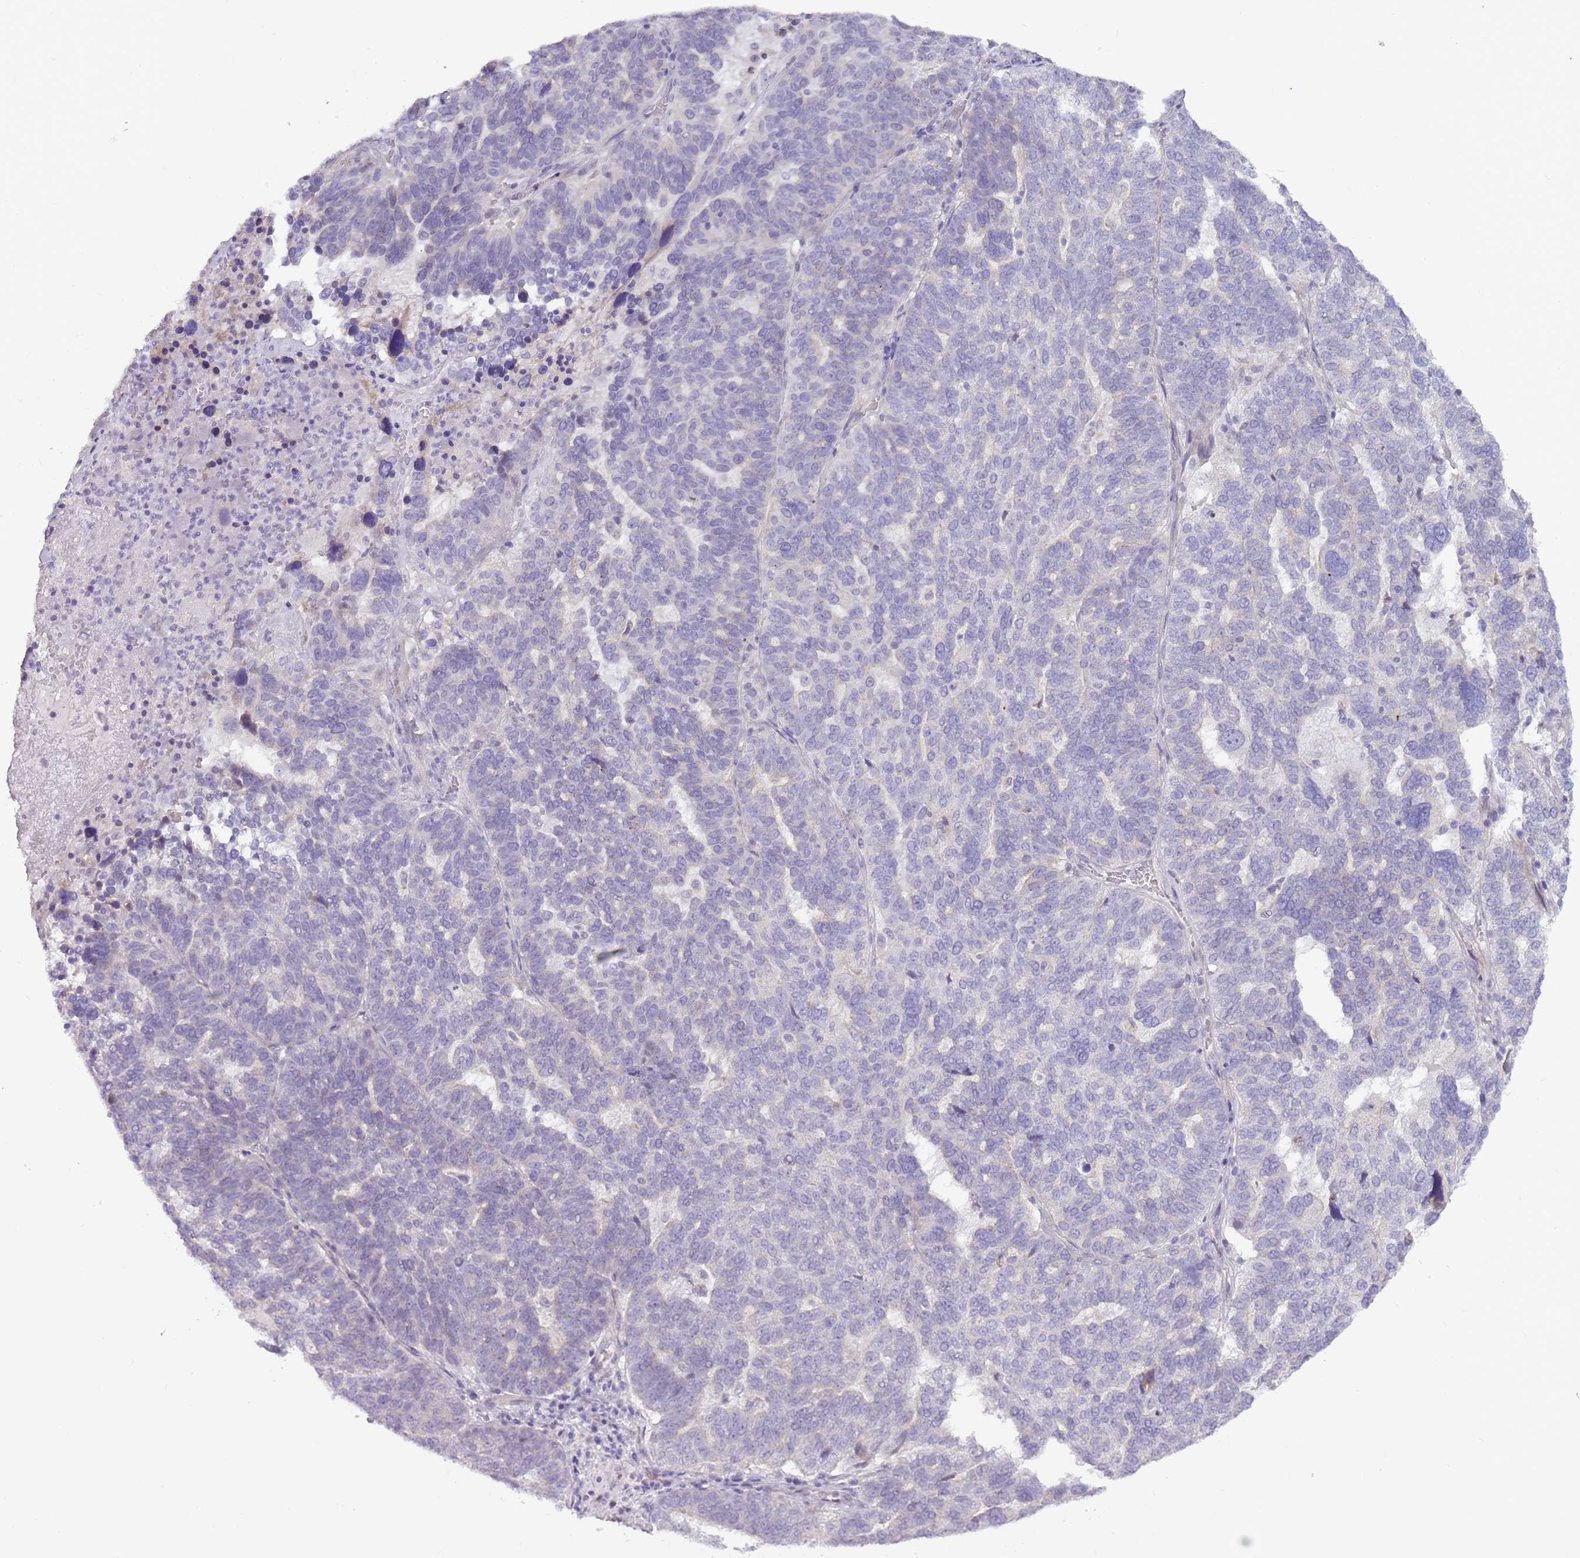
{"staining": {"intensity": "negative", "quantity": "none", "location": "none"}, "tissue": "ovarian cancer", "cell_type": "Tumor cells", "image_type": "cancer", "snomed": [{"axis": "morphology", "description": "Cystadenocarcinoma, serous, NOS"}, {"axis": "topography", "description": "Ovary"}], "caption": "Tumor cells are negative for protein expression in human ovarian cancer (serous cystadenocarcinoma).", "gene": "MRO", "patient": {"sex": "female", "age": 59}}